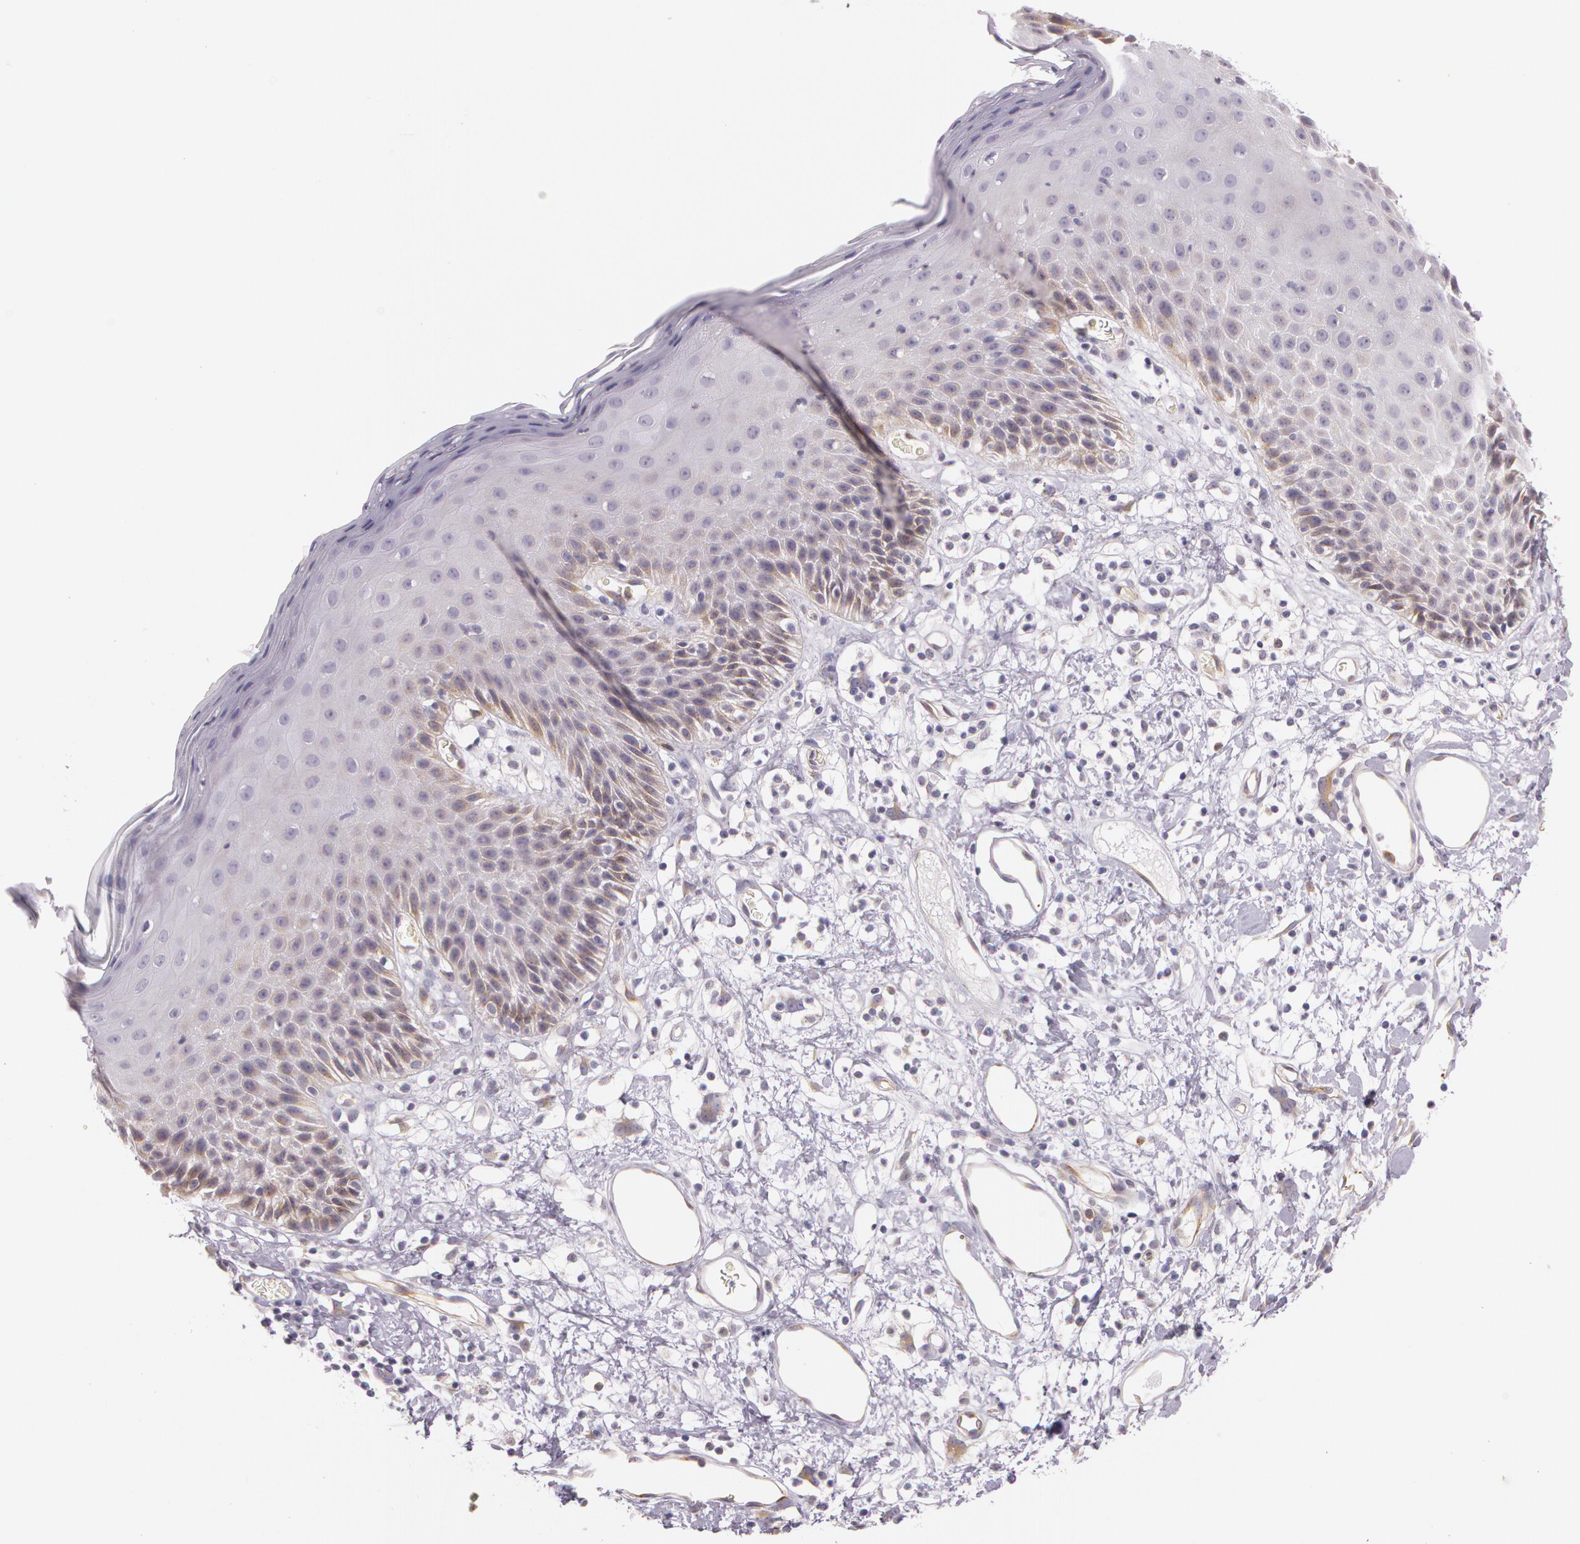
{"staining": {"intensity": "negative", "quantity": "none", "location": "none"}, "tissue": "skin", "cell_type": "Epidermal cells", "image_type": "normal", "snomed": [{"axis": "morphology", "description": "Normal tissue, NOS"}, {"axis": "topography", "description": "Vulva"}, {"axis": "topography", "description": "Peripheral nerve tissue"}], "caption": "This micrograph is of unremarkable skin stained with immunohistochemistry to label a protein in brown with the nuclei are counter-stained blue. There is no expression in epidermal cells.", "gene": "APP", "patient": {"sex": "female", "age": 68}}